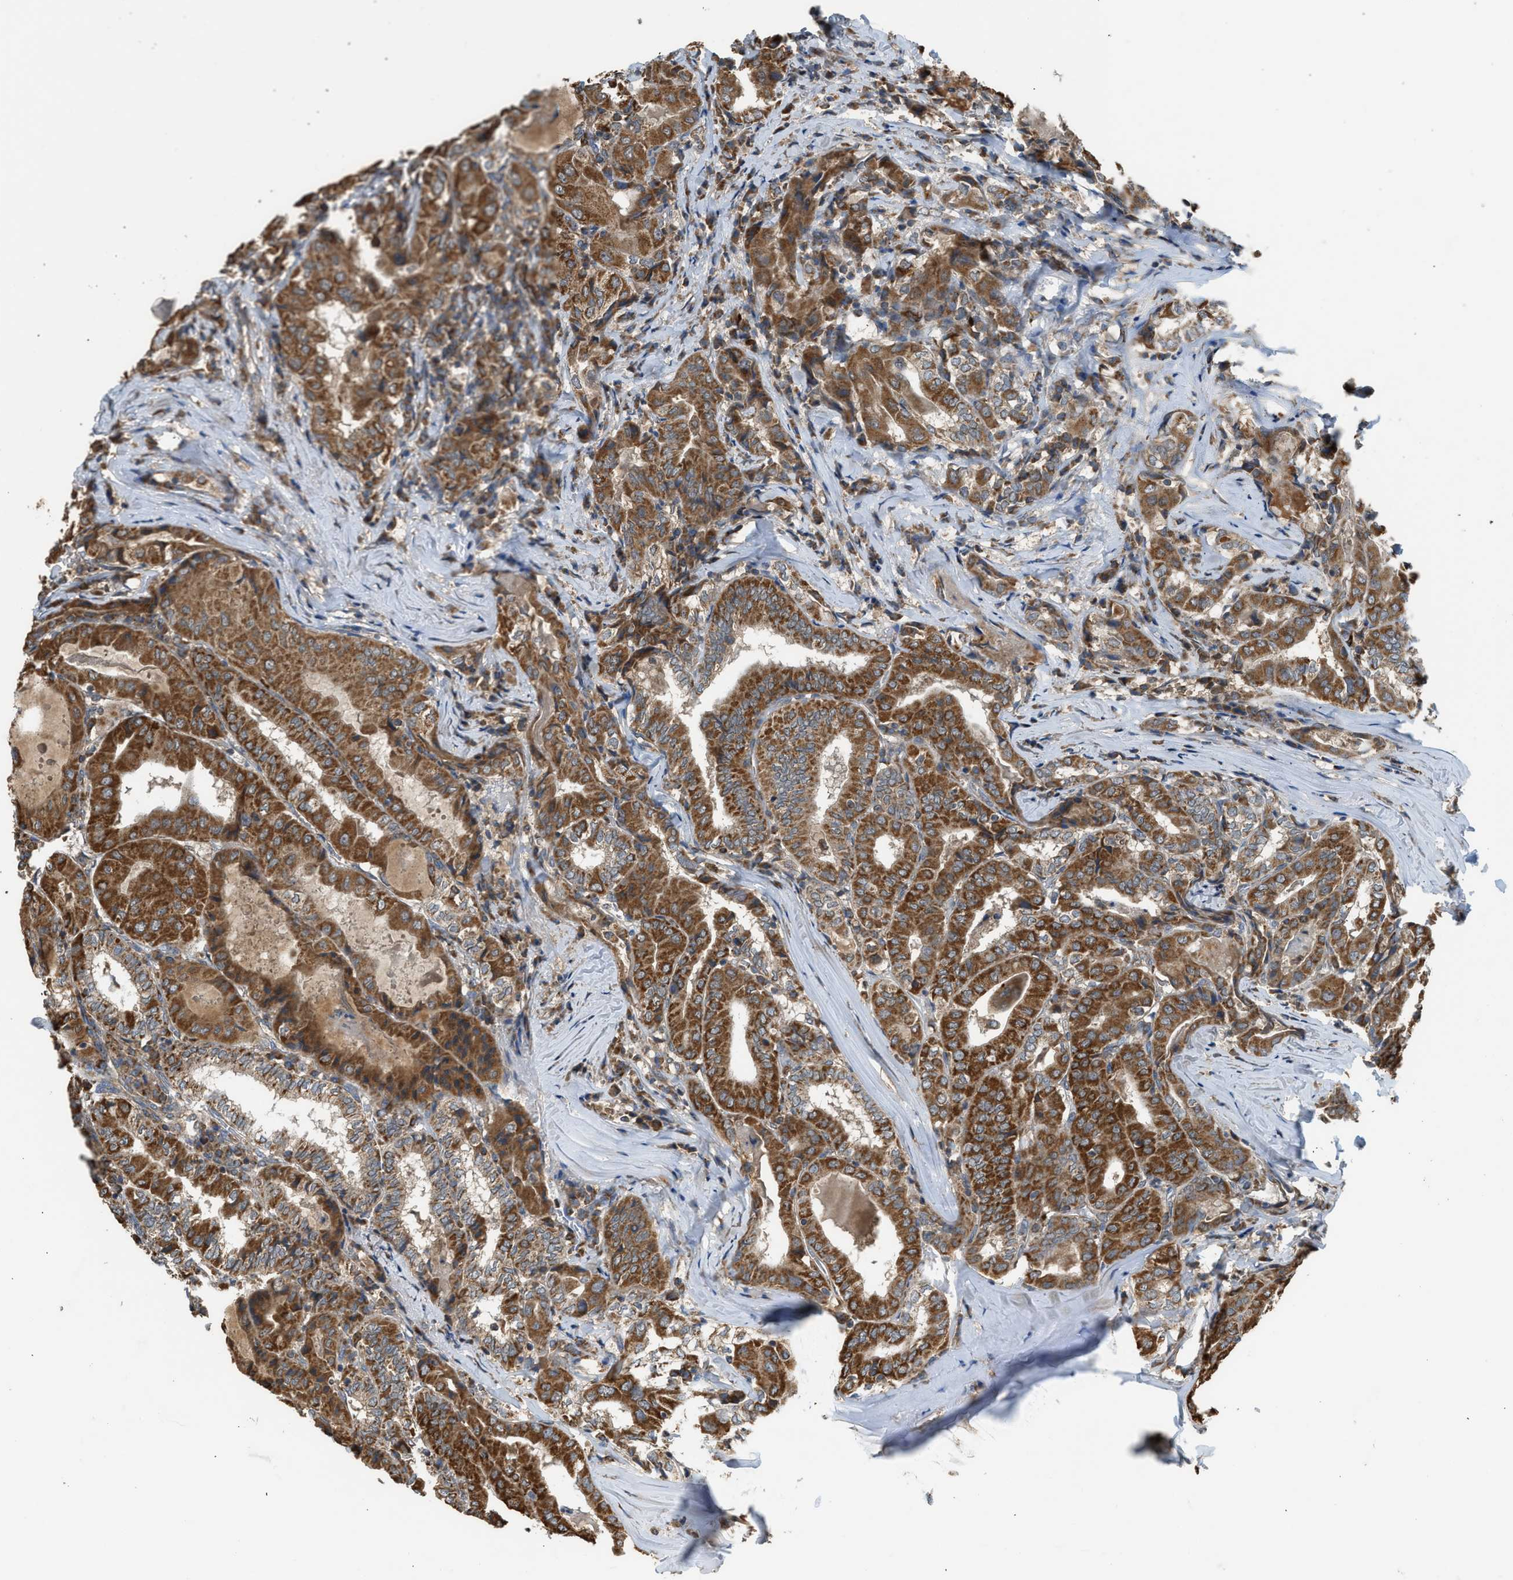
{"staining": {"intensity": "strong", "quantity": ">75%", "location": "cytoplasmic/membranous"}, "tissue": "thyroid cancer", "cell_type": "Tumor cells", "image_type": "cancer", "snomed": [{"axis": "morphology", "description": "Papillary adenocarcinoma, NOS"}, {"axis": "topography", "description": "Thyroid gland"}], "caption": "Immunohistochemistry (IHC) (DAB (3,3'-diaminobenzidine)) staining of human thyroid cancer reveals strong cytoplasmic/membranous protein positivity in about >75% of tumor cells.", "gene": "STARD3", "patient": {"sex": "female", "age": 42}}